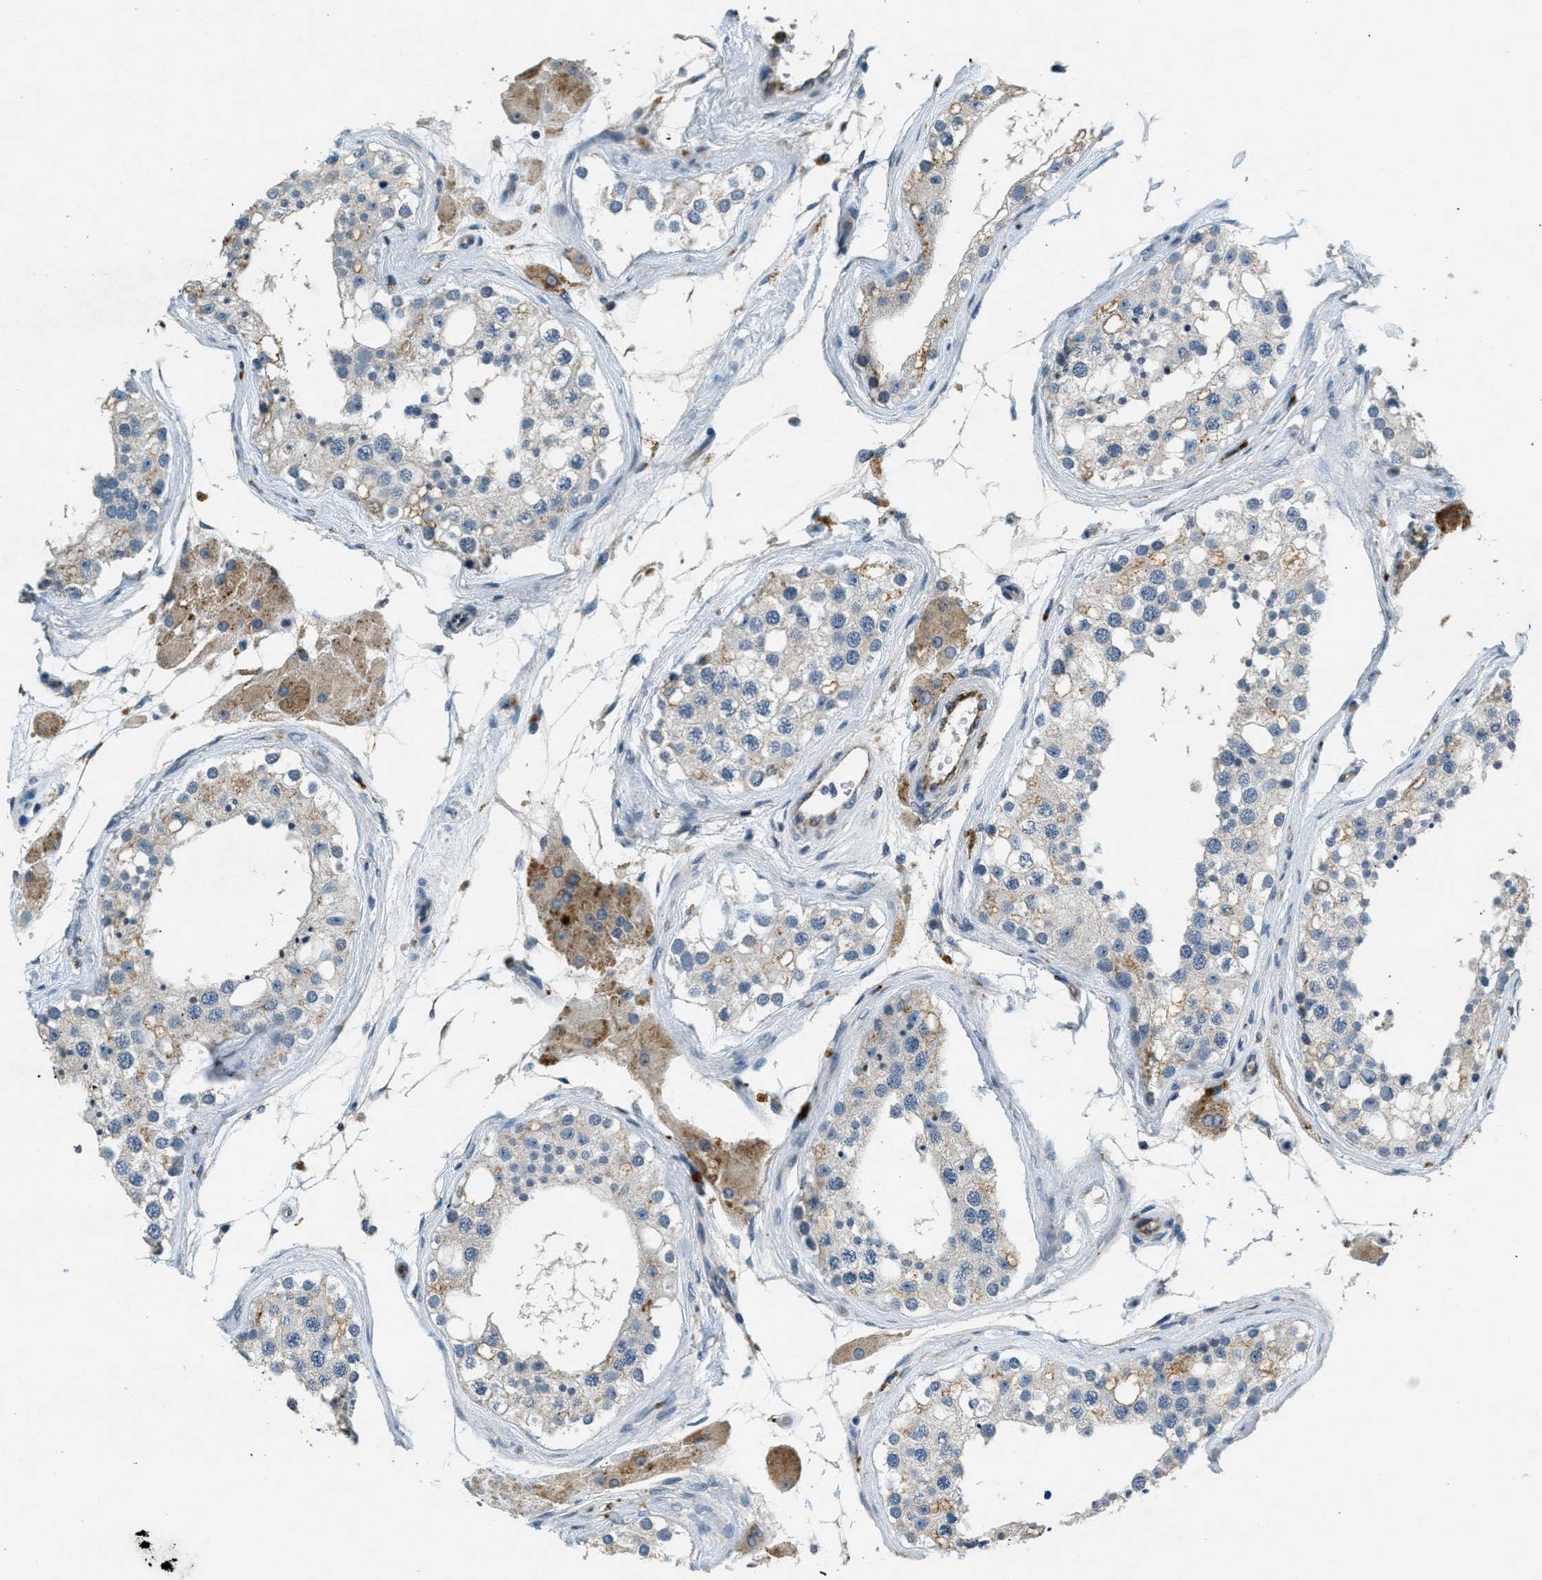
{"staining": {"intensity": "weak", "quantity": "<25%", "location": "cytoplasmic/membranous"}, "tissue": "testis", "cell_type": "Cells in seminiferous ducts", "image_type": "normal", "snomed": [{"axis": "morphology", "description": "Normal tissue, NOS"}, {"axis": "topography", "description": "Testis"}], "caption": "This is a histopathology image of immunohistochemistry staining of normal testis, which shows no expression in cells in seminiferous ducts.", "gene": "RAB3D", "patient": {"sex": "male", "age": 68}}